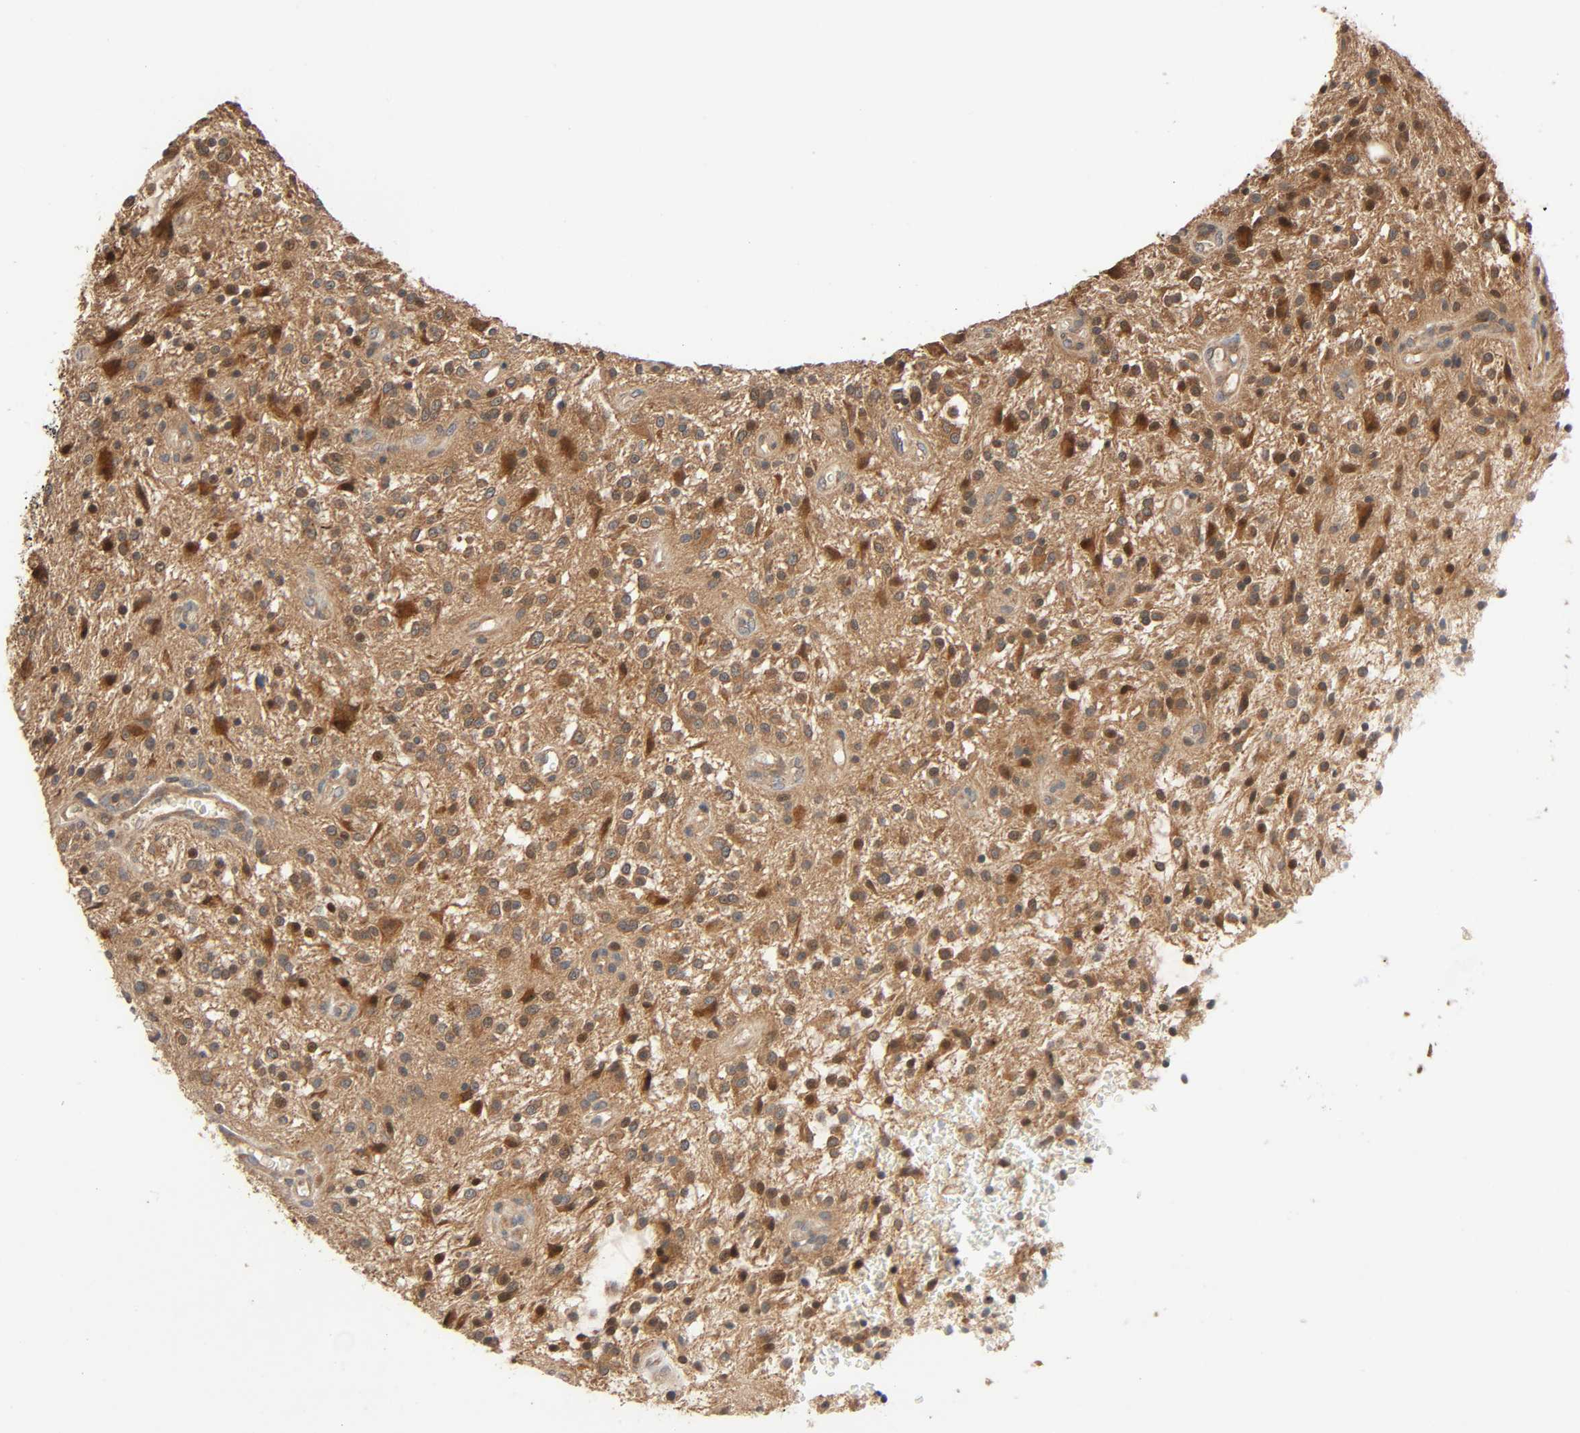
{"staining": {"intensity": "moderate", "quantity": ">75%", "location": "cytoplasmic/membranous"}, "tissue": "glioma", "cell_type": "Tumor cells", "image_type": "cancer", "snomed": [{"axis": "morphology", "description": "Glioma, malignant, NOS"}, {"axis": "topography", "description": "Cerebellum"}], "caption": "Immunohistochemical staining of human glioma (malignant) reveals moderate cytoplasmic/membranous protein staining in approximately >75% of tumor cells.", "gene": "PPP2R1B", "patient": {"sex": "female", "age": 10}}